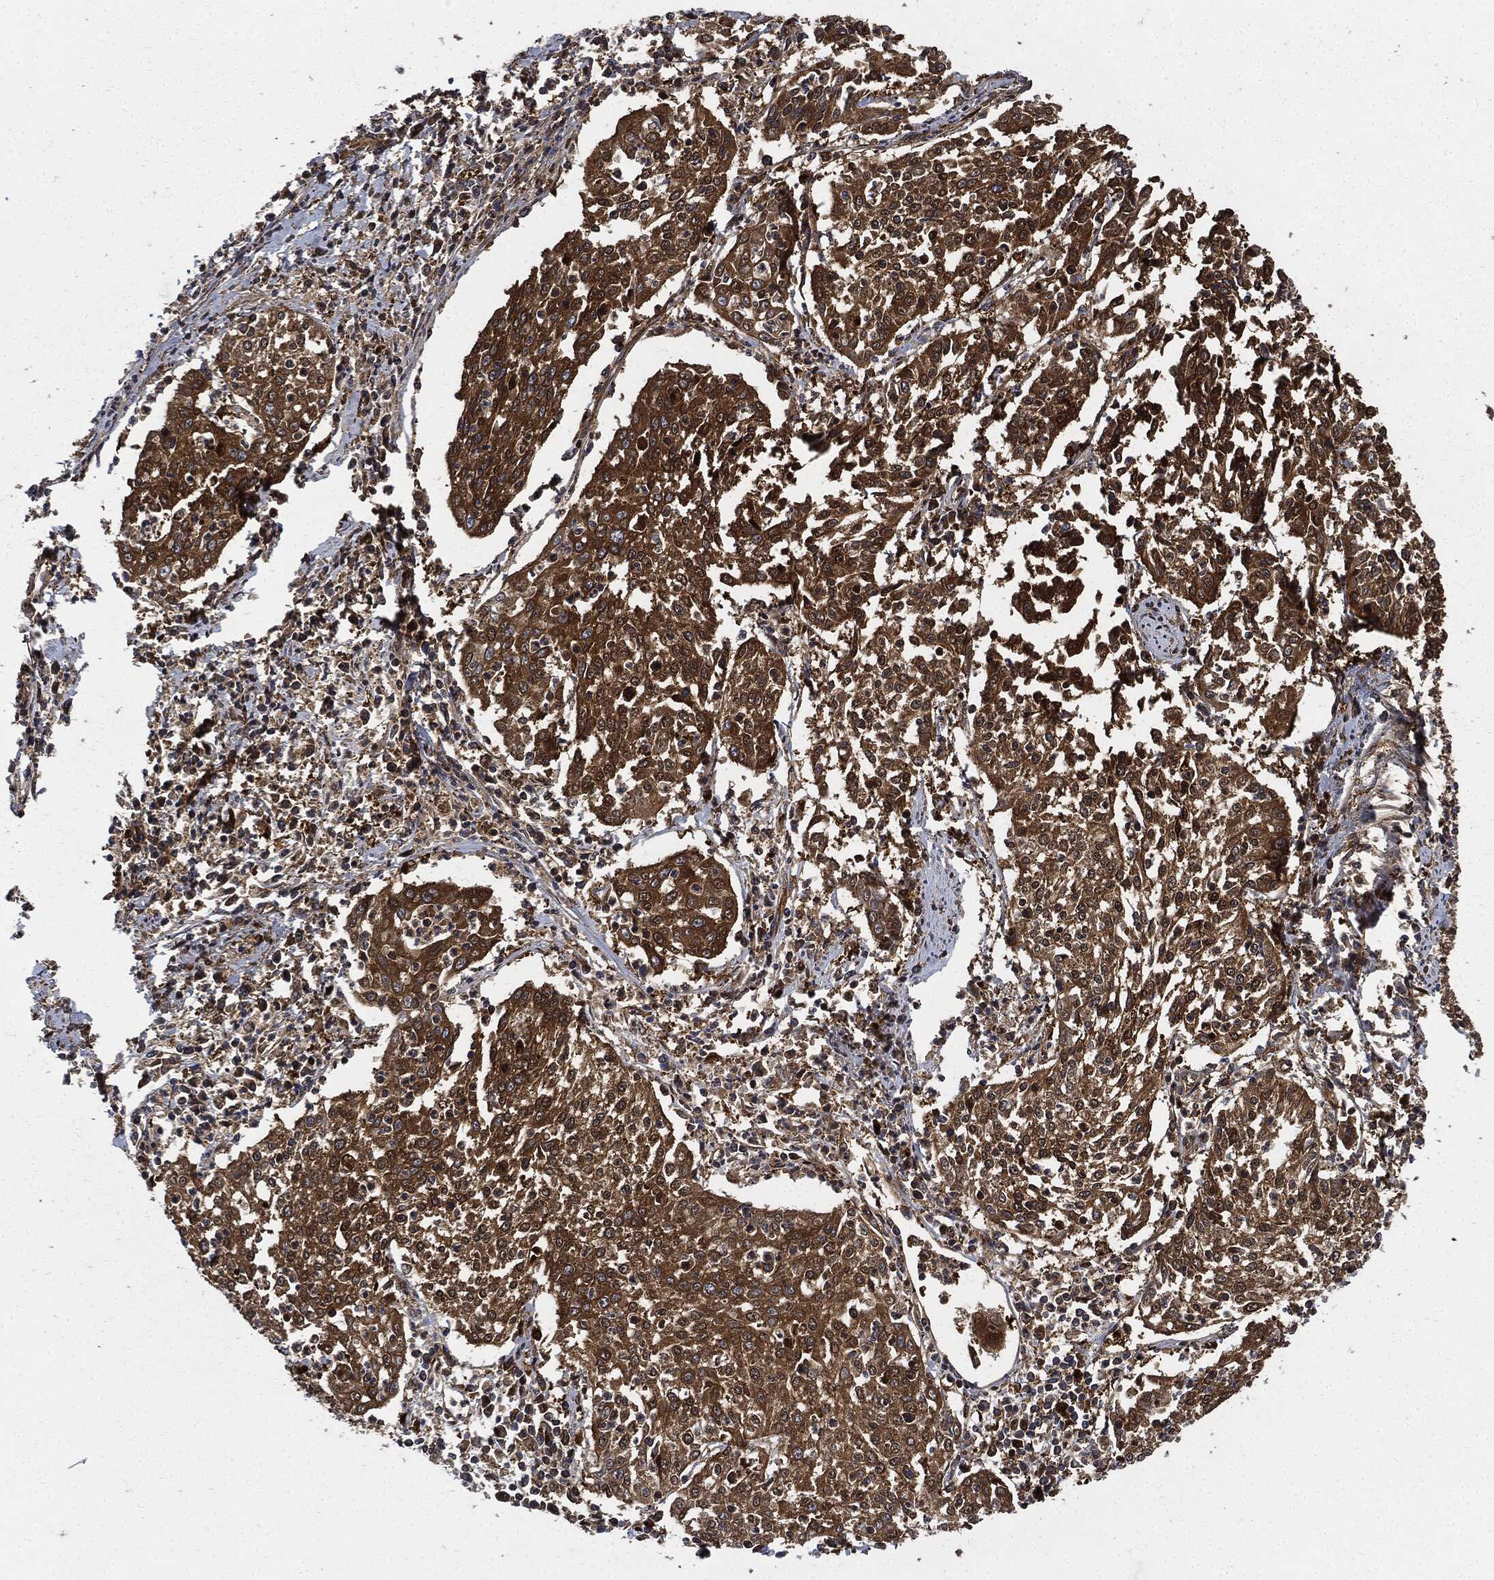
{"staining": {"intensity": "strong", "quantity": ">75%", "location": "cytoplasmic/membranous"}, "tissue": "cervical cancer", "cell_type": "Tumor cells", "image_type": "cancer", "snomed": [{"axis": "morphology", "description": "Squamous cell carcinoma, NOS"}, {"axis": "topography", "description": "Cervix"}], "caption": "Cervical cancer stained for a protein (brown) shows strong cytoplasmic/membranous positive staining in approximately >75% of tumor cells.", "gene": "XPNPEP1", "patient": {"sex": "female", "age": 41}}